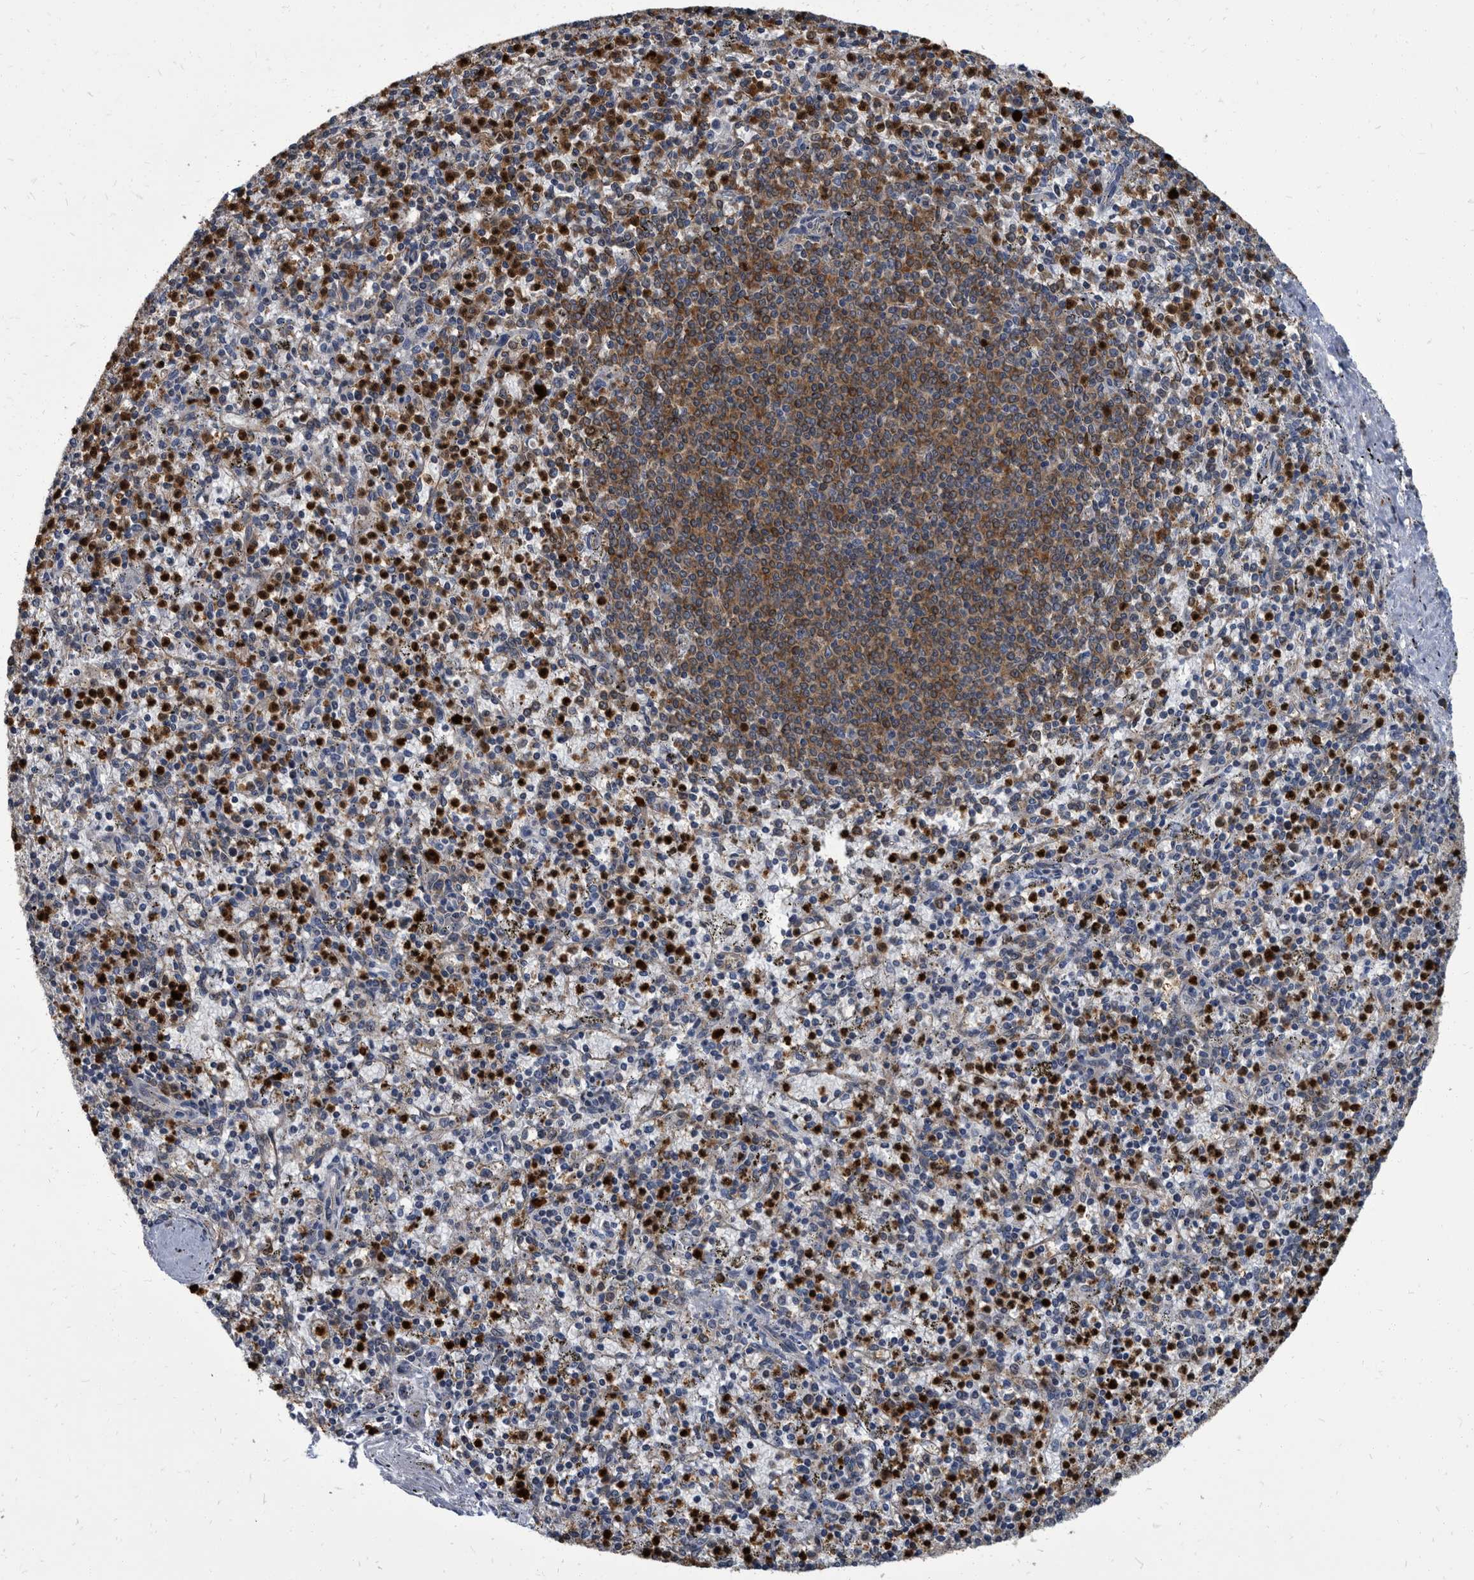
{"staining": {"intensity": "strong", "quantity": "25%-75%", "location": "cytoplasmic/membranous"}, "tissue": "spleen", "cell_type": "Cells in red pulp", "image_type": "normal", "snomed": [{"axis": "morphology", "description": "Normal tissue, NOS"}, {"axis": "topography", "description": "Spleen"}], "caption": "Immunohistochemistry (IHC) staining of normal spleen, which demonstrates high levels of strong cytoplasmic/membranous expression in approximately 25%-75% of cells in red pulp indicating strong cytoplasmic/membranous protein positivity. The staining was performed using DAB (brown) for protein detection and nuclei were counterstained in hematoxylin (blue).", "gene": "CDV3", "patient": {"sex": "male", "age": 72}}